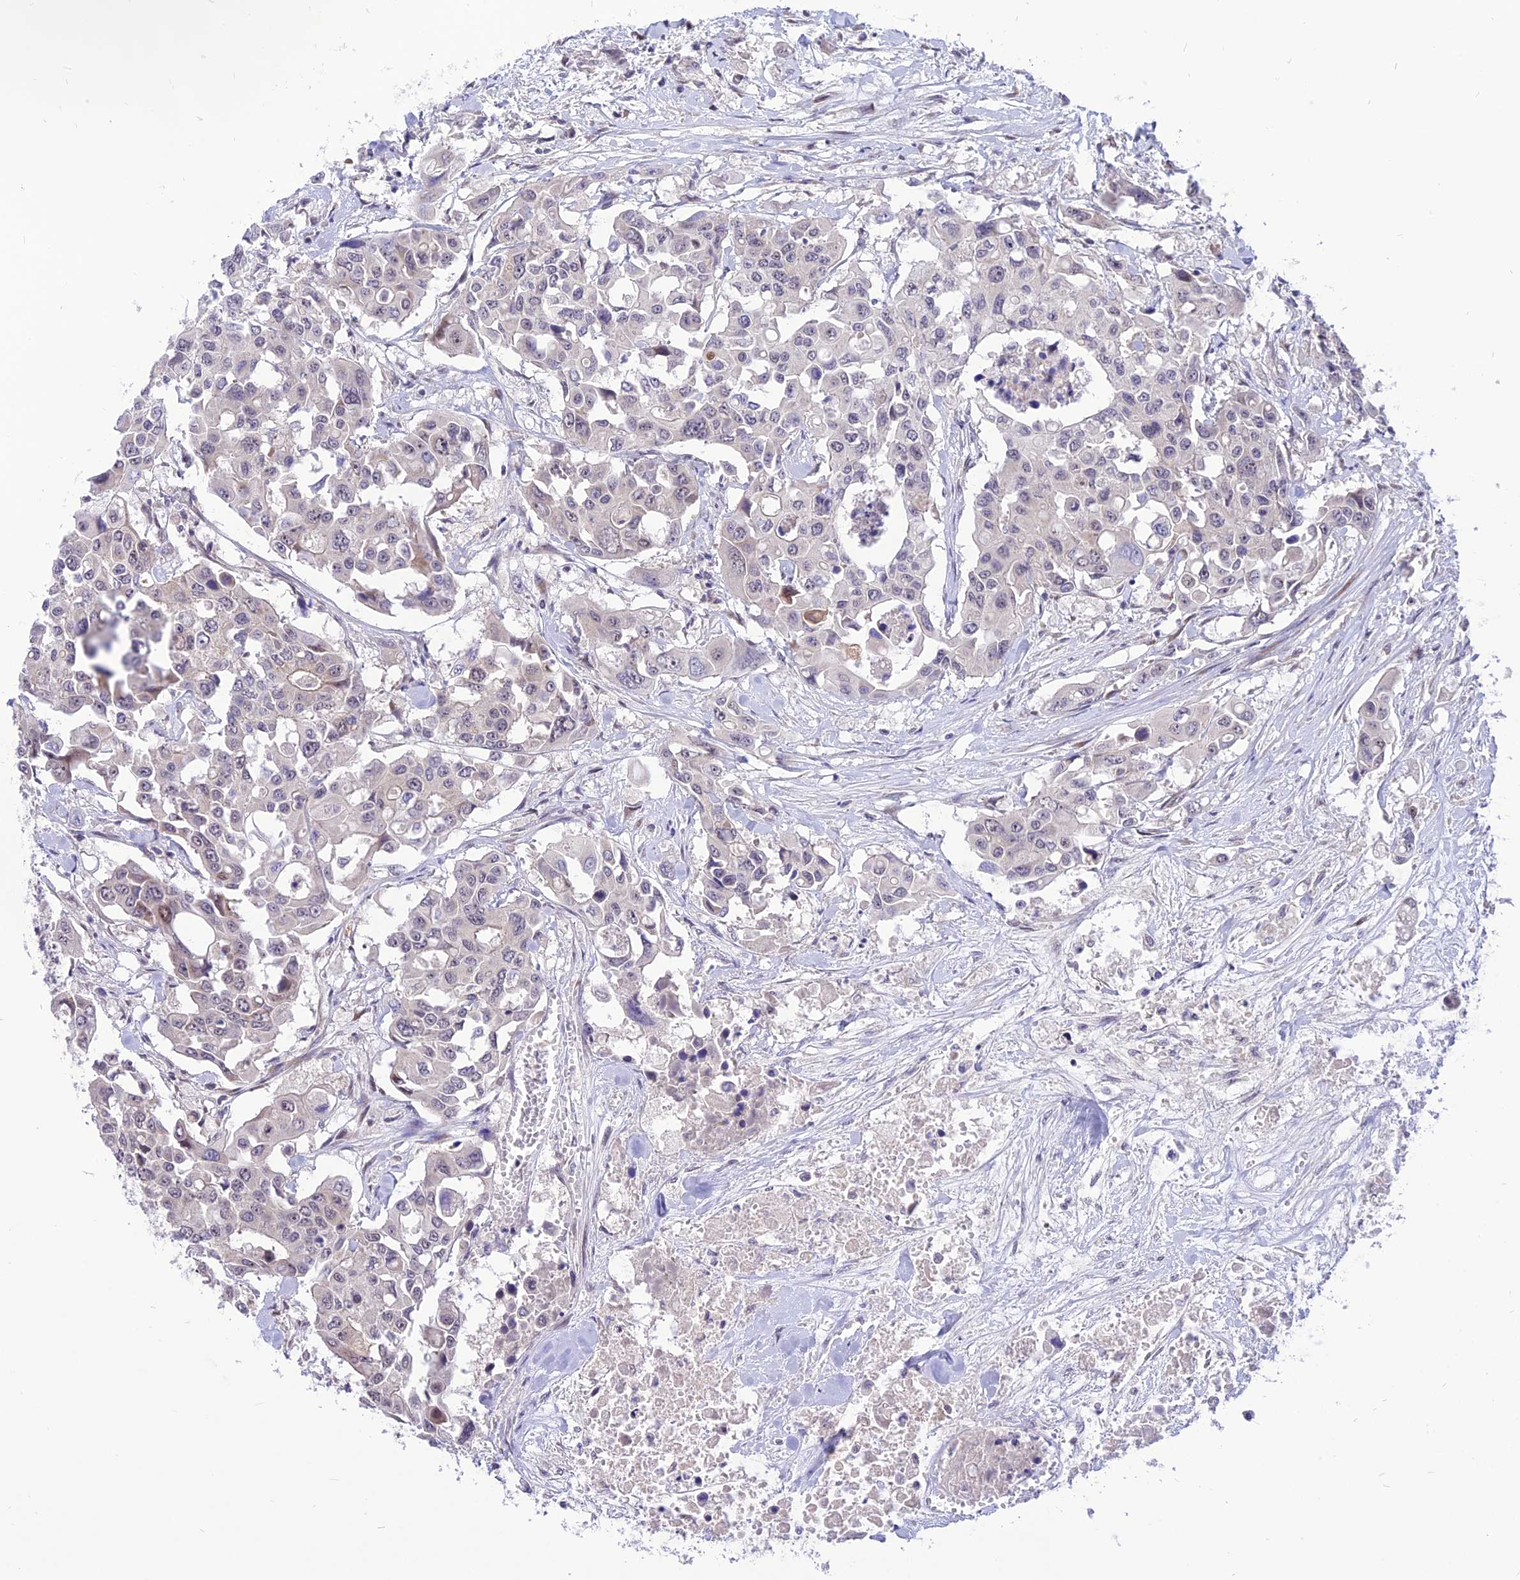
{"staining": {"intensity": "negative", "quantity": "none", "location": "none"}, "tissue": "colorectal cancer", "cell_type": "Tumor cells", "image_type": "cancer", "snomed": [{"axis": "morphology", "description": "Adenocarcinoma, NOS"}, {"axis": "topography", "description": "Colon"}], "caption": "Tumor cells are negative for brown protein staining in adenocarcinoma (colorectal).", "gene": "ZNF837", "patient": {"sex": "male", "age": 77}}